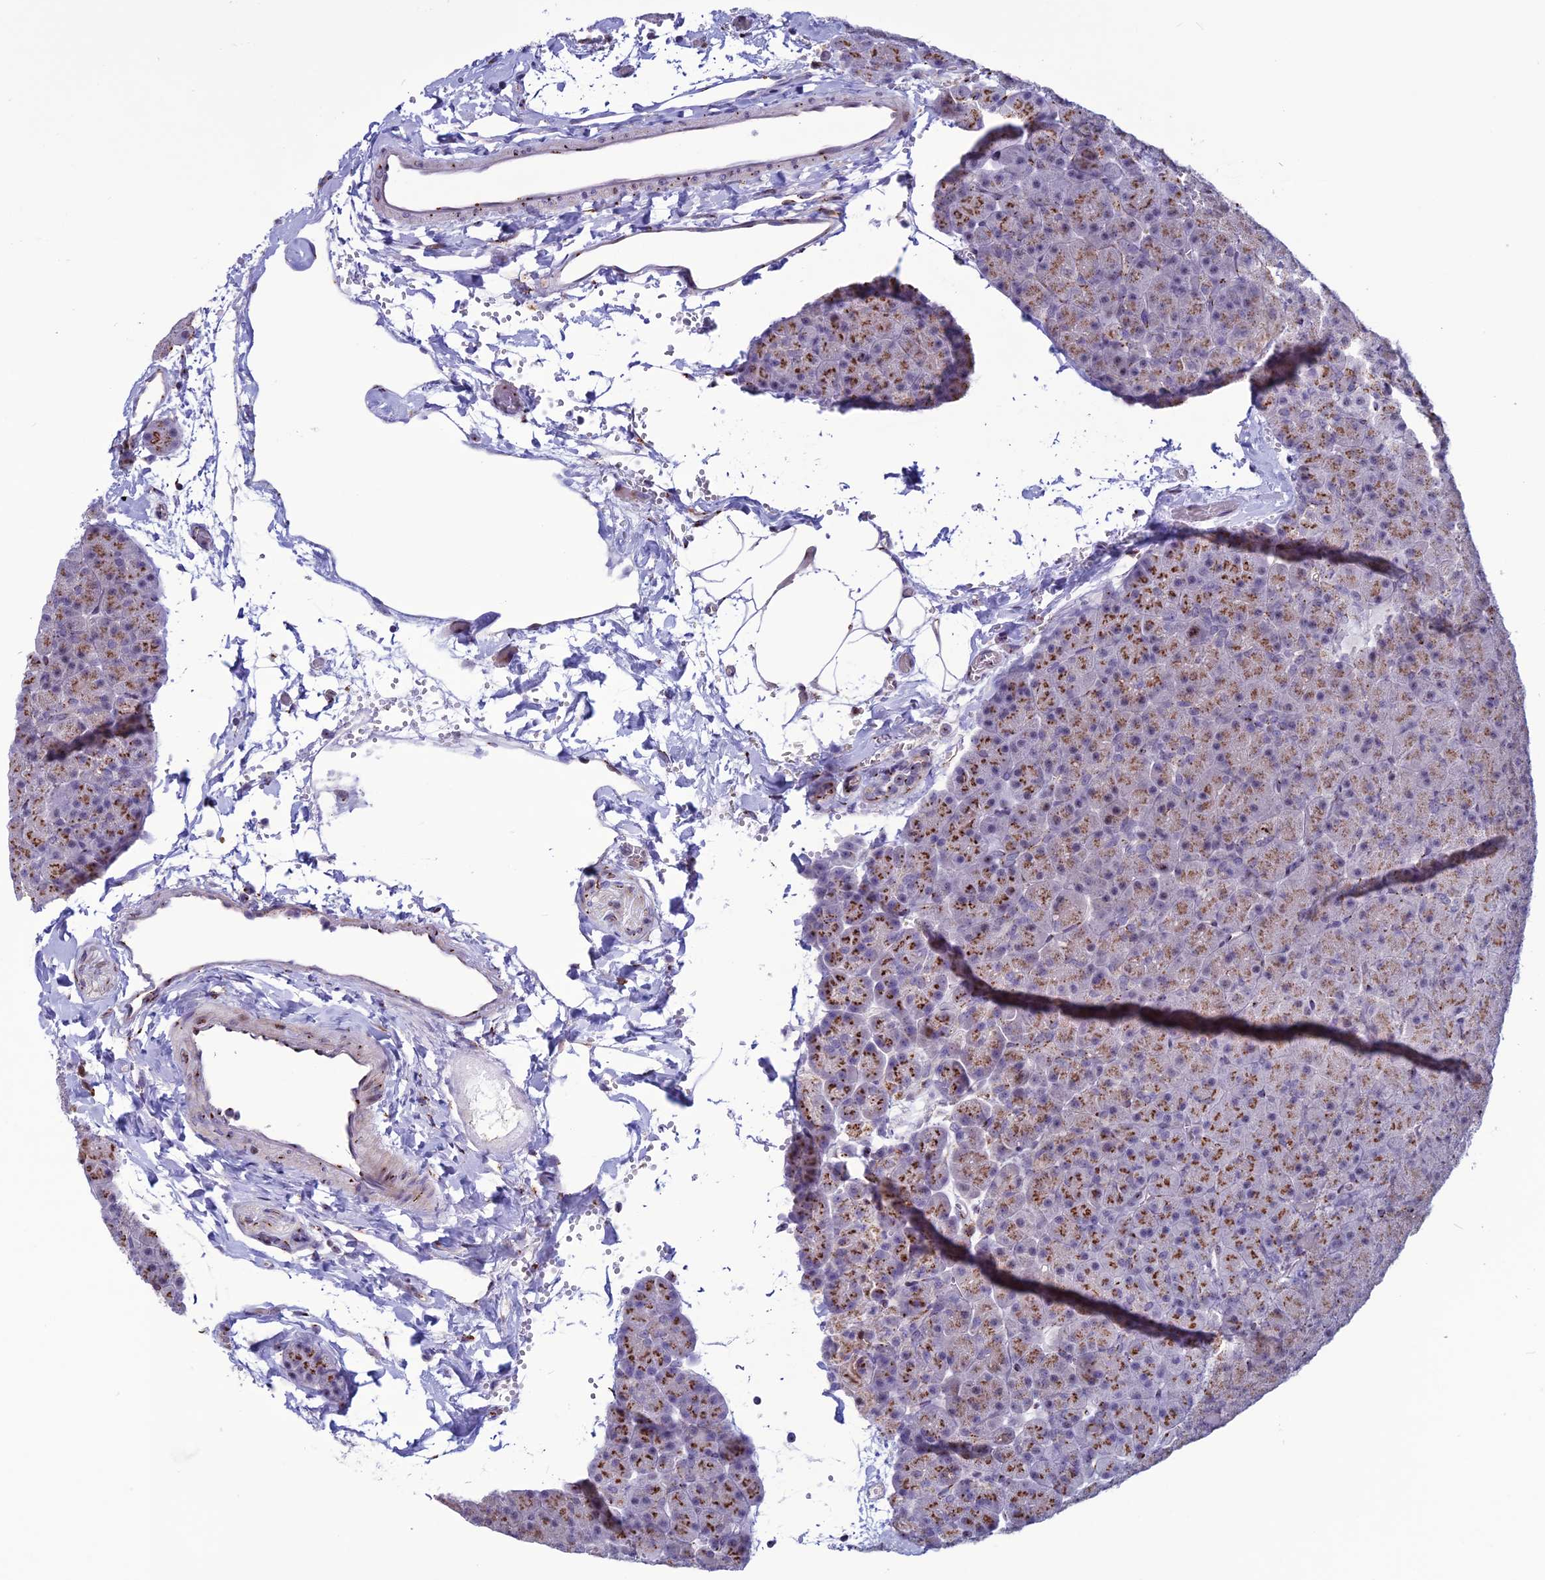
{"staining": {"intensity": "strong", "quantity": ">75%", "location": "cytoplasmic/membranous"}, "tissue": "pancreas", "cell_type": "Exocrine glandular cells", "image_type": "normal", "snomed": [{"axis": "morphology", "description": "Normal tissue, NOS"}, {"axis": "topography", "description": "Pancreas"}], "caption": "This is an image of IHC staining of benign pancreas, which shows strong positivity in the cytoplasmic/membranous of exocrine glandular cells.", "gene": "PLEKHA4", "patient": {"sex": "male", "age": 36}}